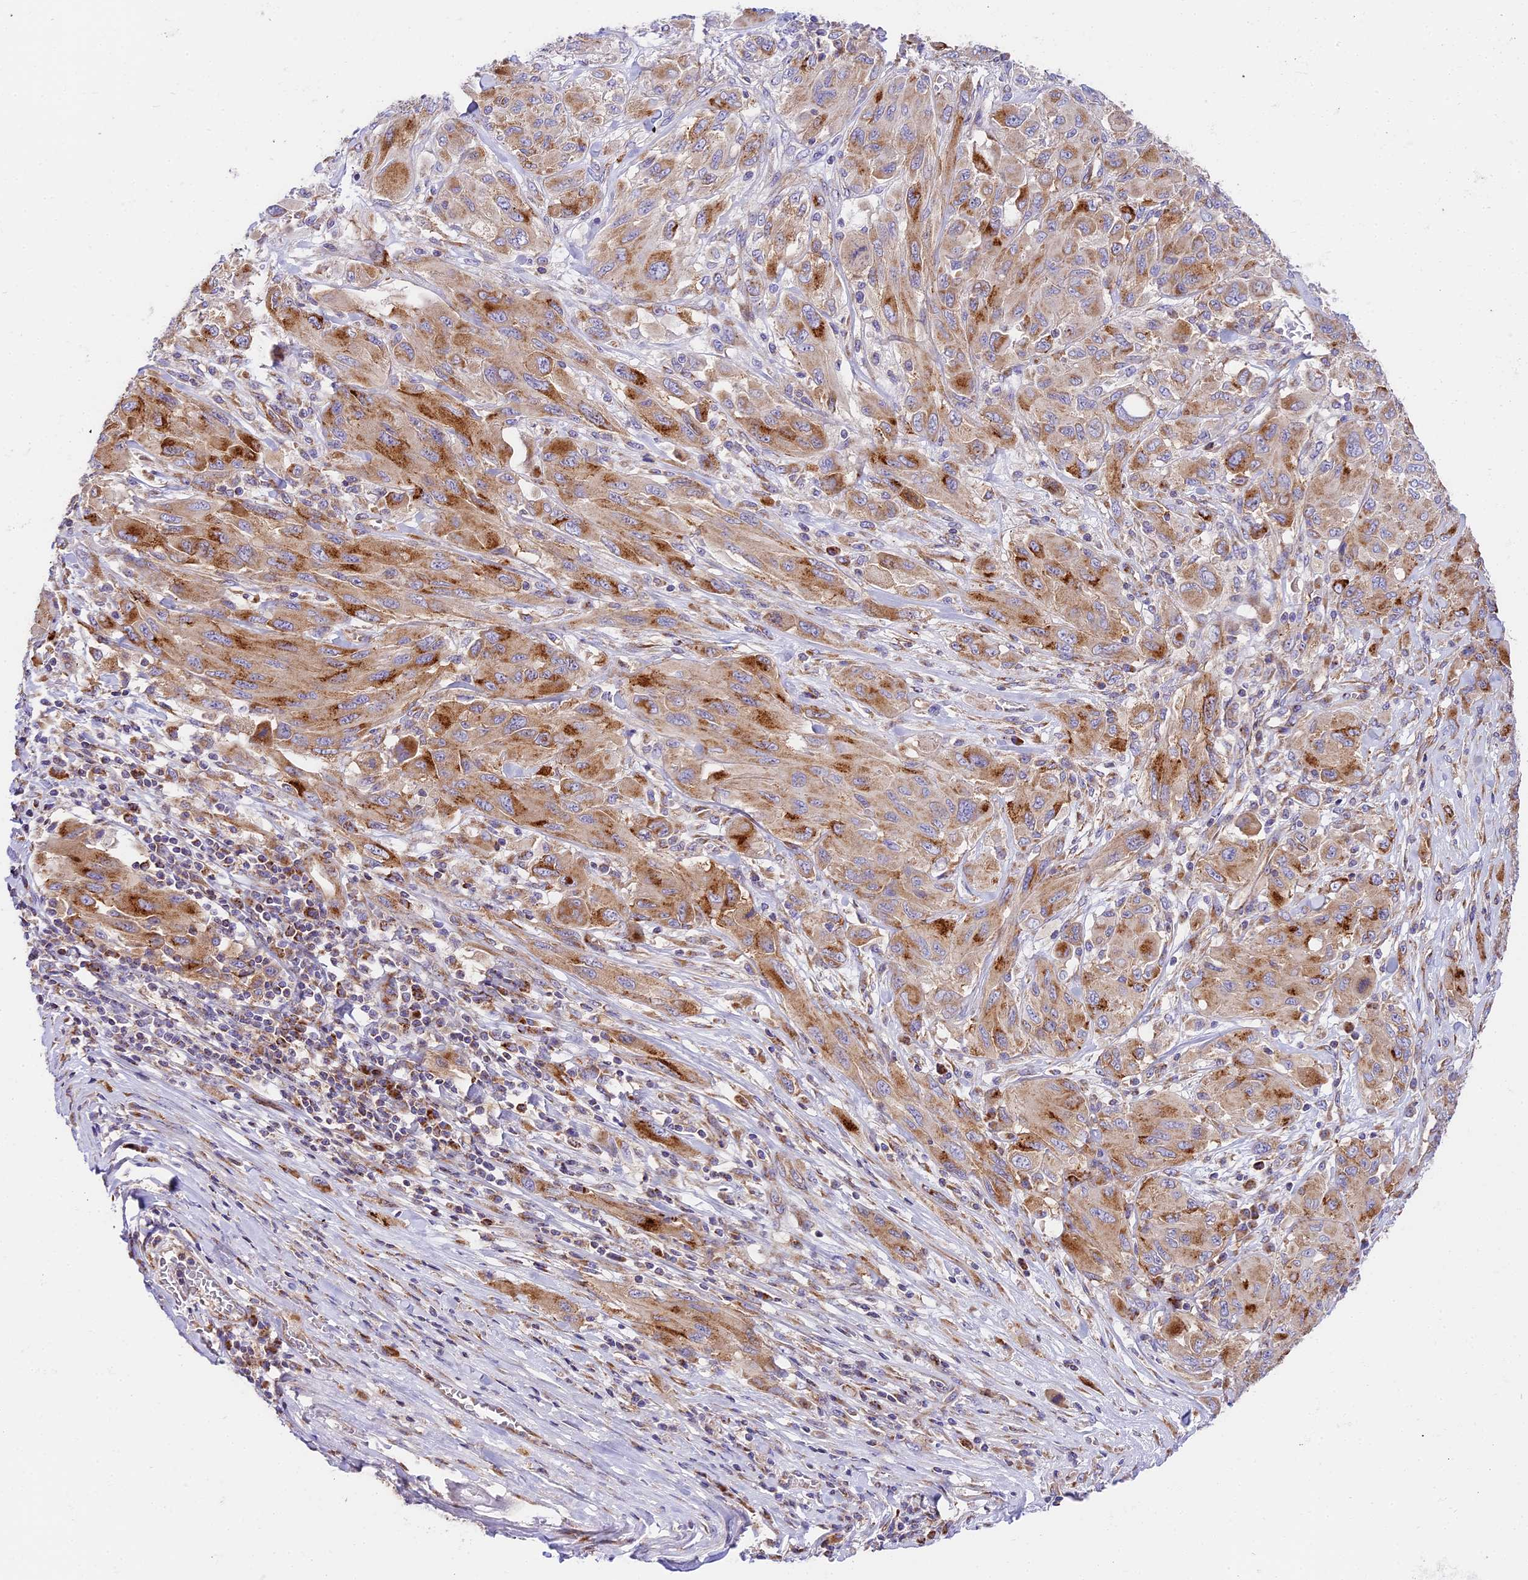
{"staining": {"intensity": "moderate", "quantity": ">75%", "location": "cytoplasmic/membranous"}, "tissue": "melanoma", "cell_type": "Tumor cells", "image_type": "cancer", "snomed": [{"axis": "morphology", "description": "Malignant melanoma, NOS"}, {"axis": "topography", "description": "Skin"}], "caption": "Melanoma stained with DAB immunohistochemistry (IHC) reveals medium levels of moderate cytoplasmic/membranous expression in about >75% of tumor cells.", "gene": "MRAS", "patient": {"sex": "female", "age": 91}}